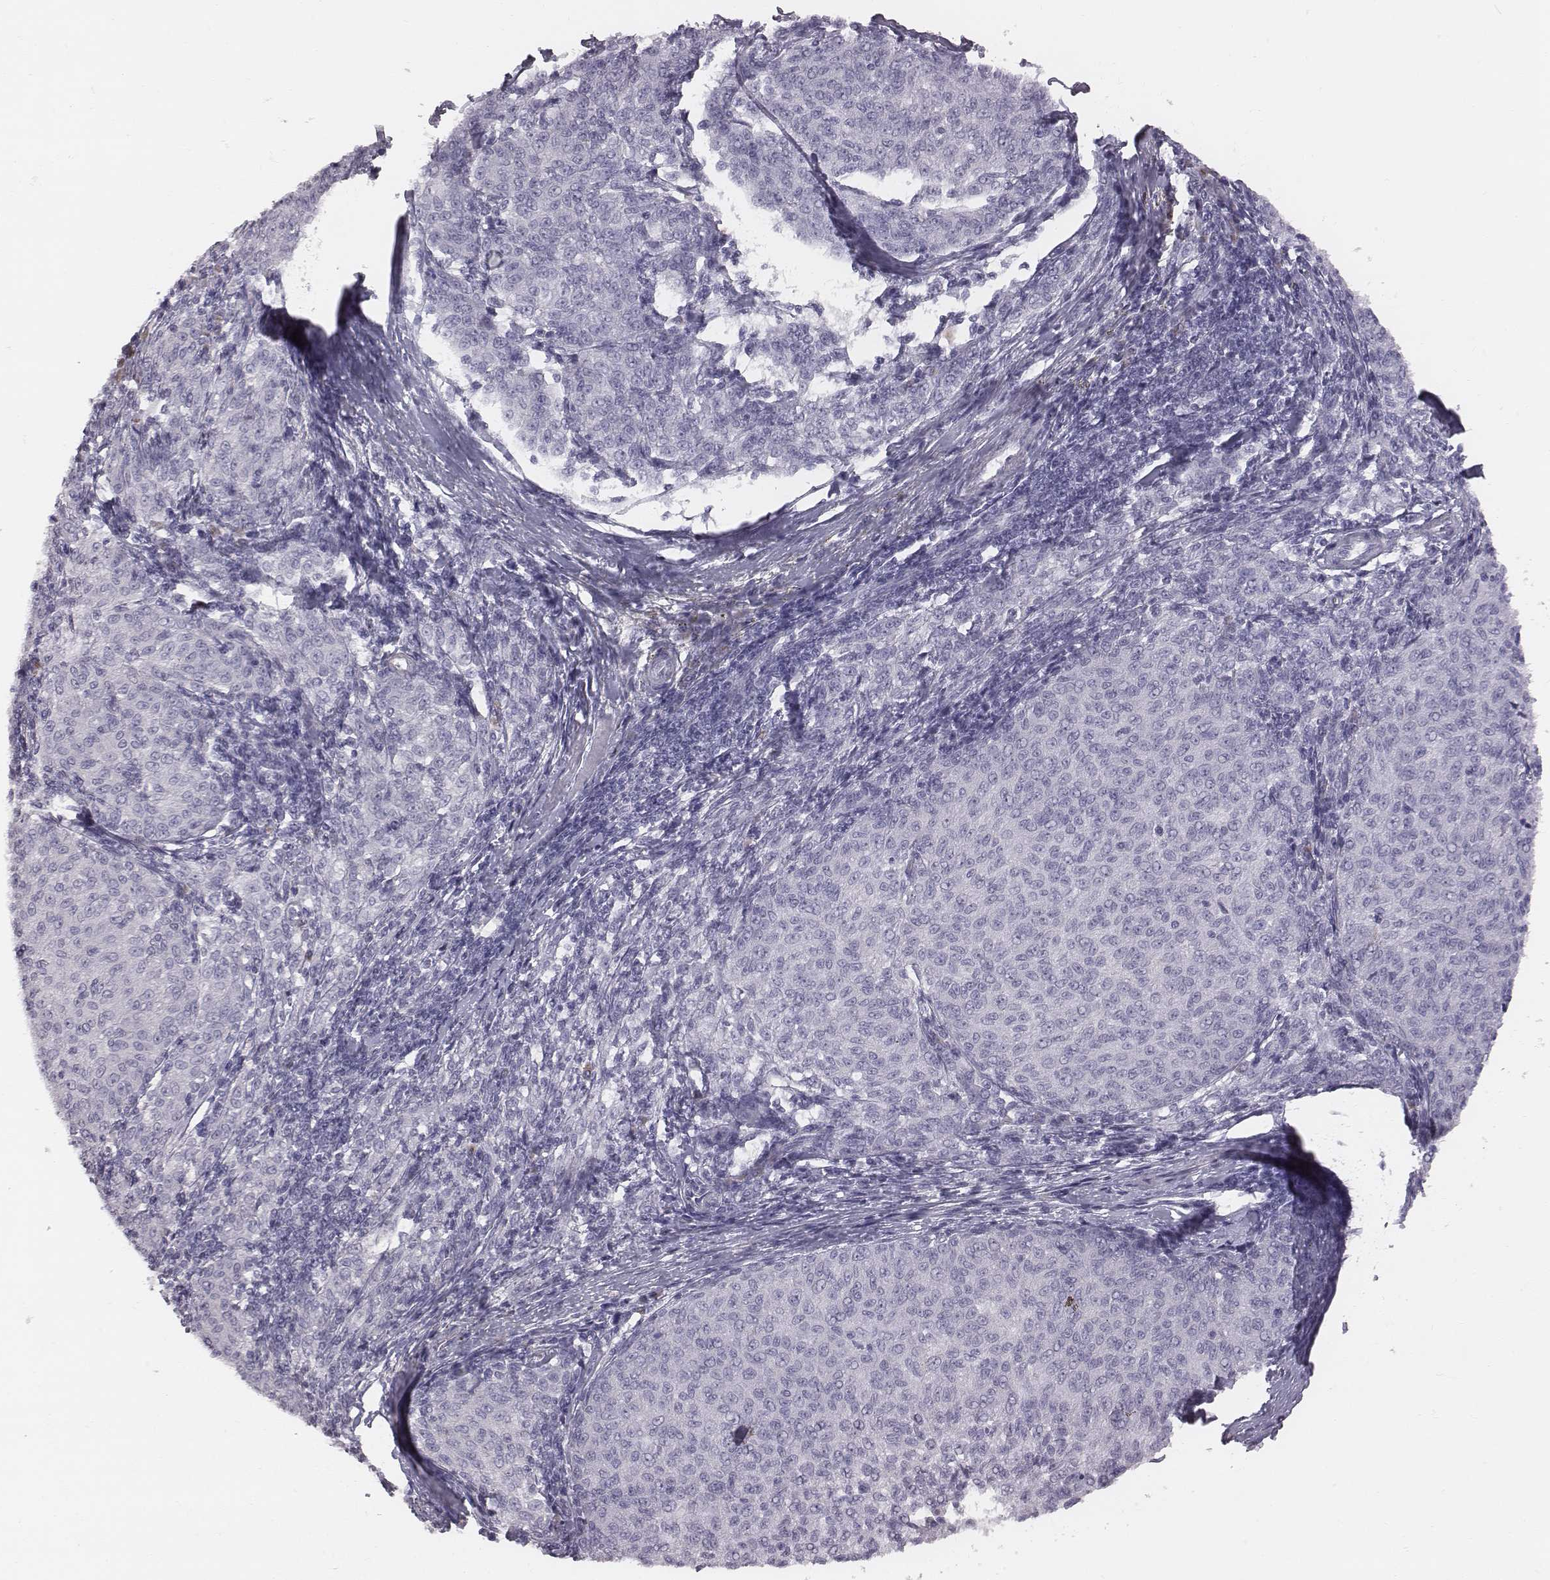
{"staining": {"intensity": "negative", "quantity": "none", "location": "none"}, "tissue": "melanoma", "cell_type": "Tumor cells", "image_type": "cancer", "snomed": [{"axis": "morphology", "description": "Malignant melanoma, NOS"}, {"axis": "topography", "description": "Skin"}], "caption": "Immunohistochemical staining of human melanoma shows no significant expression in tumor cells. Brightfield microscopy of immunohistochemistry stained with DAB (brown) and hematoxylin (blue), captured at high magnification.", "gene": "C6orf58", "patient": {"sex": "female", "age": 72}}